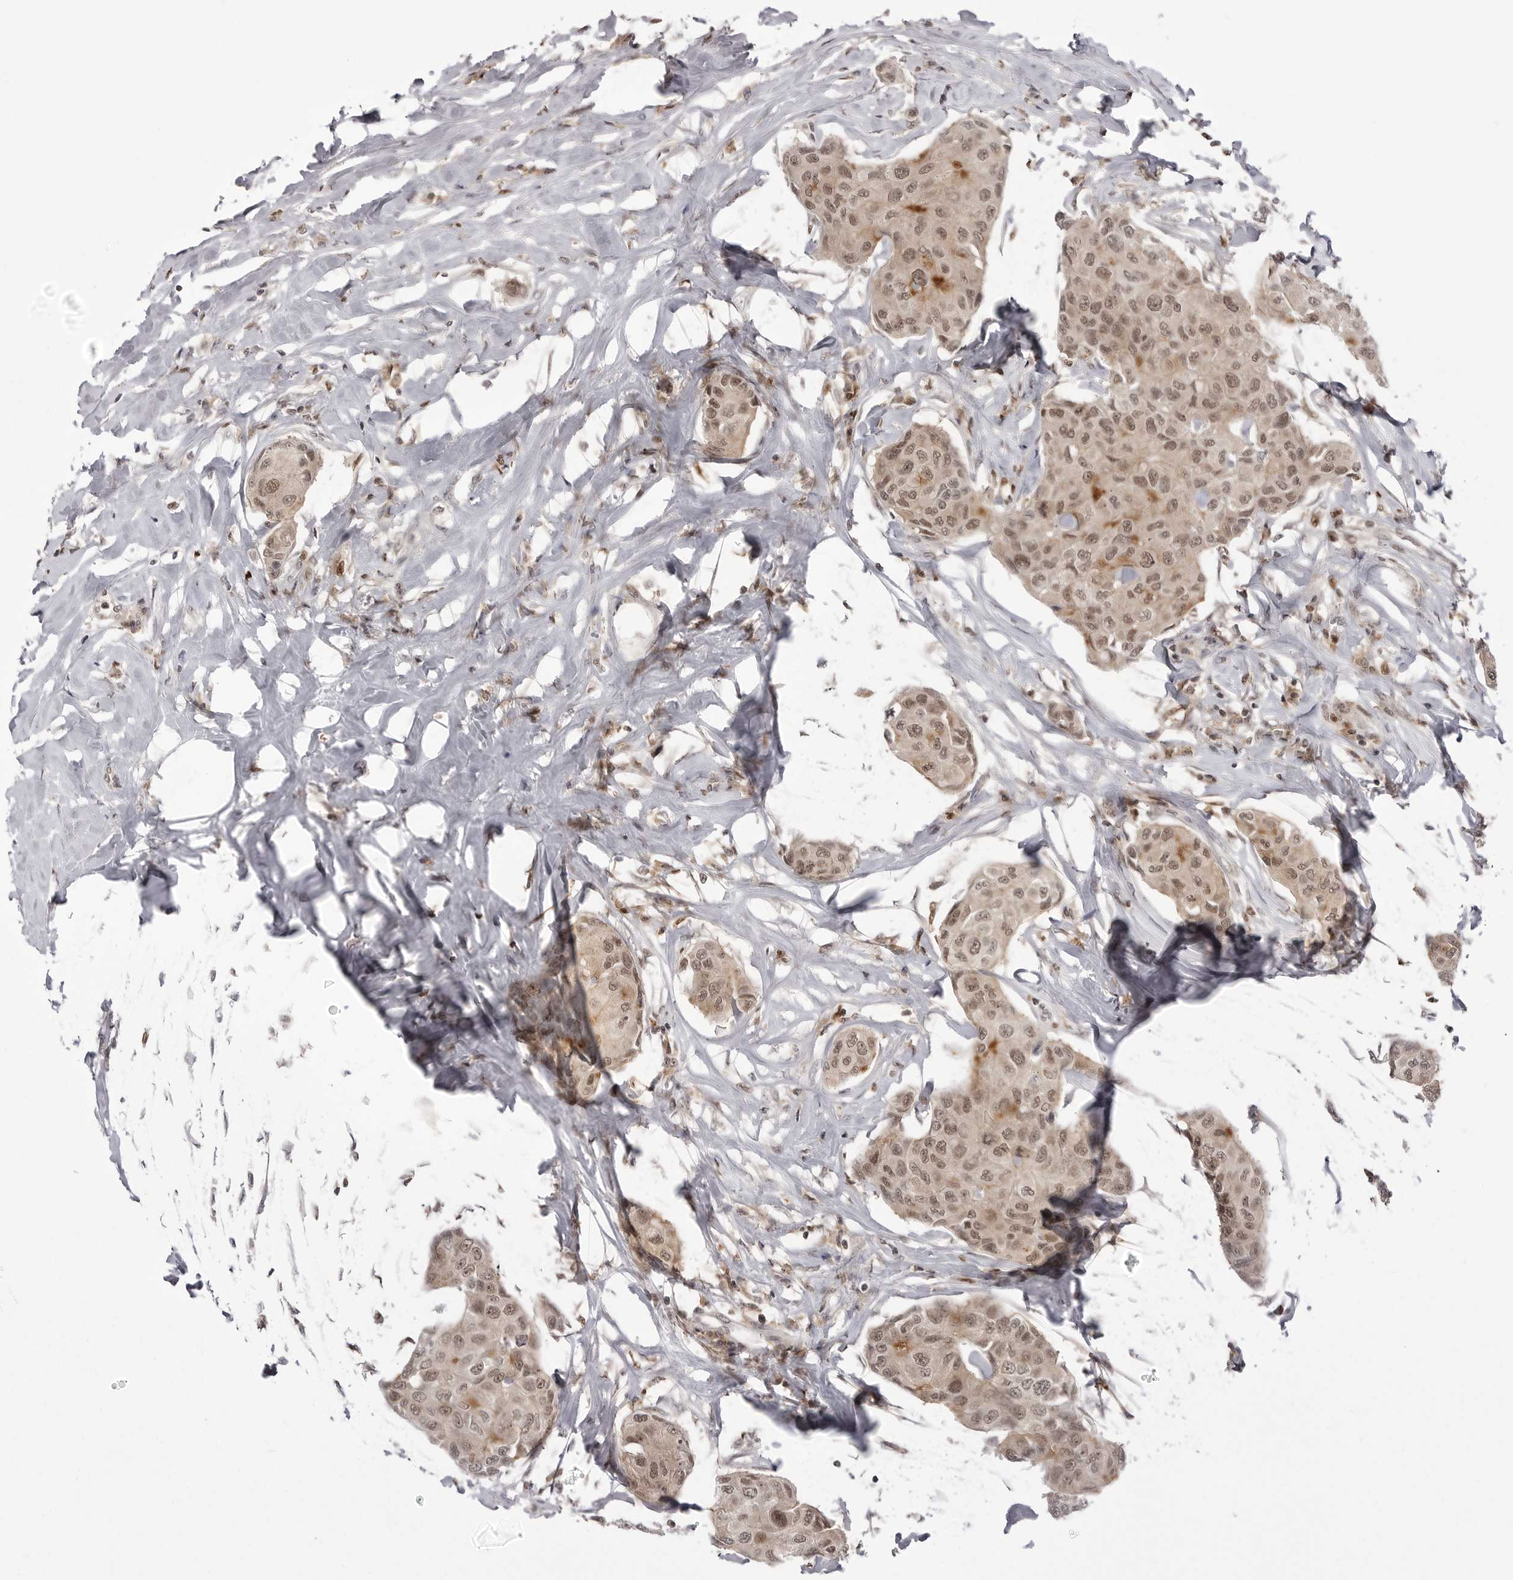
{"staining": {"intensity": "moderate", "quantity": ">75%", "location": "cytoplasmic/membranous,nuclear"}, "tissue": "breast cancer", "cell_type": "Tumor cells", "image_type": "cancer", "snomed": [{"axis": "morphology", "description": "Duct carcinoma"}, {"axis": "topography", "description": "Breast"}], "caption": "A medium amount of moderate cytoplasmic/membranous and nuclear expression is identified in about >75% of tumor cells in breast cancer (intraductal carcinoma) tissue. (DAB IHC, brown staining for protein, blue staining for nuclei).", "gene": "PTK2B", "patient": {"sex": "female", "age": 80}}